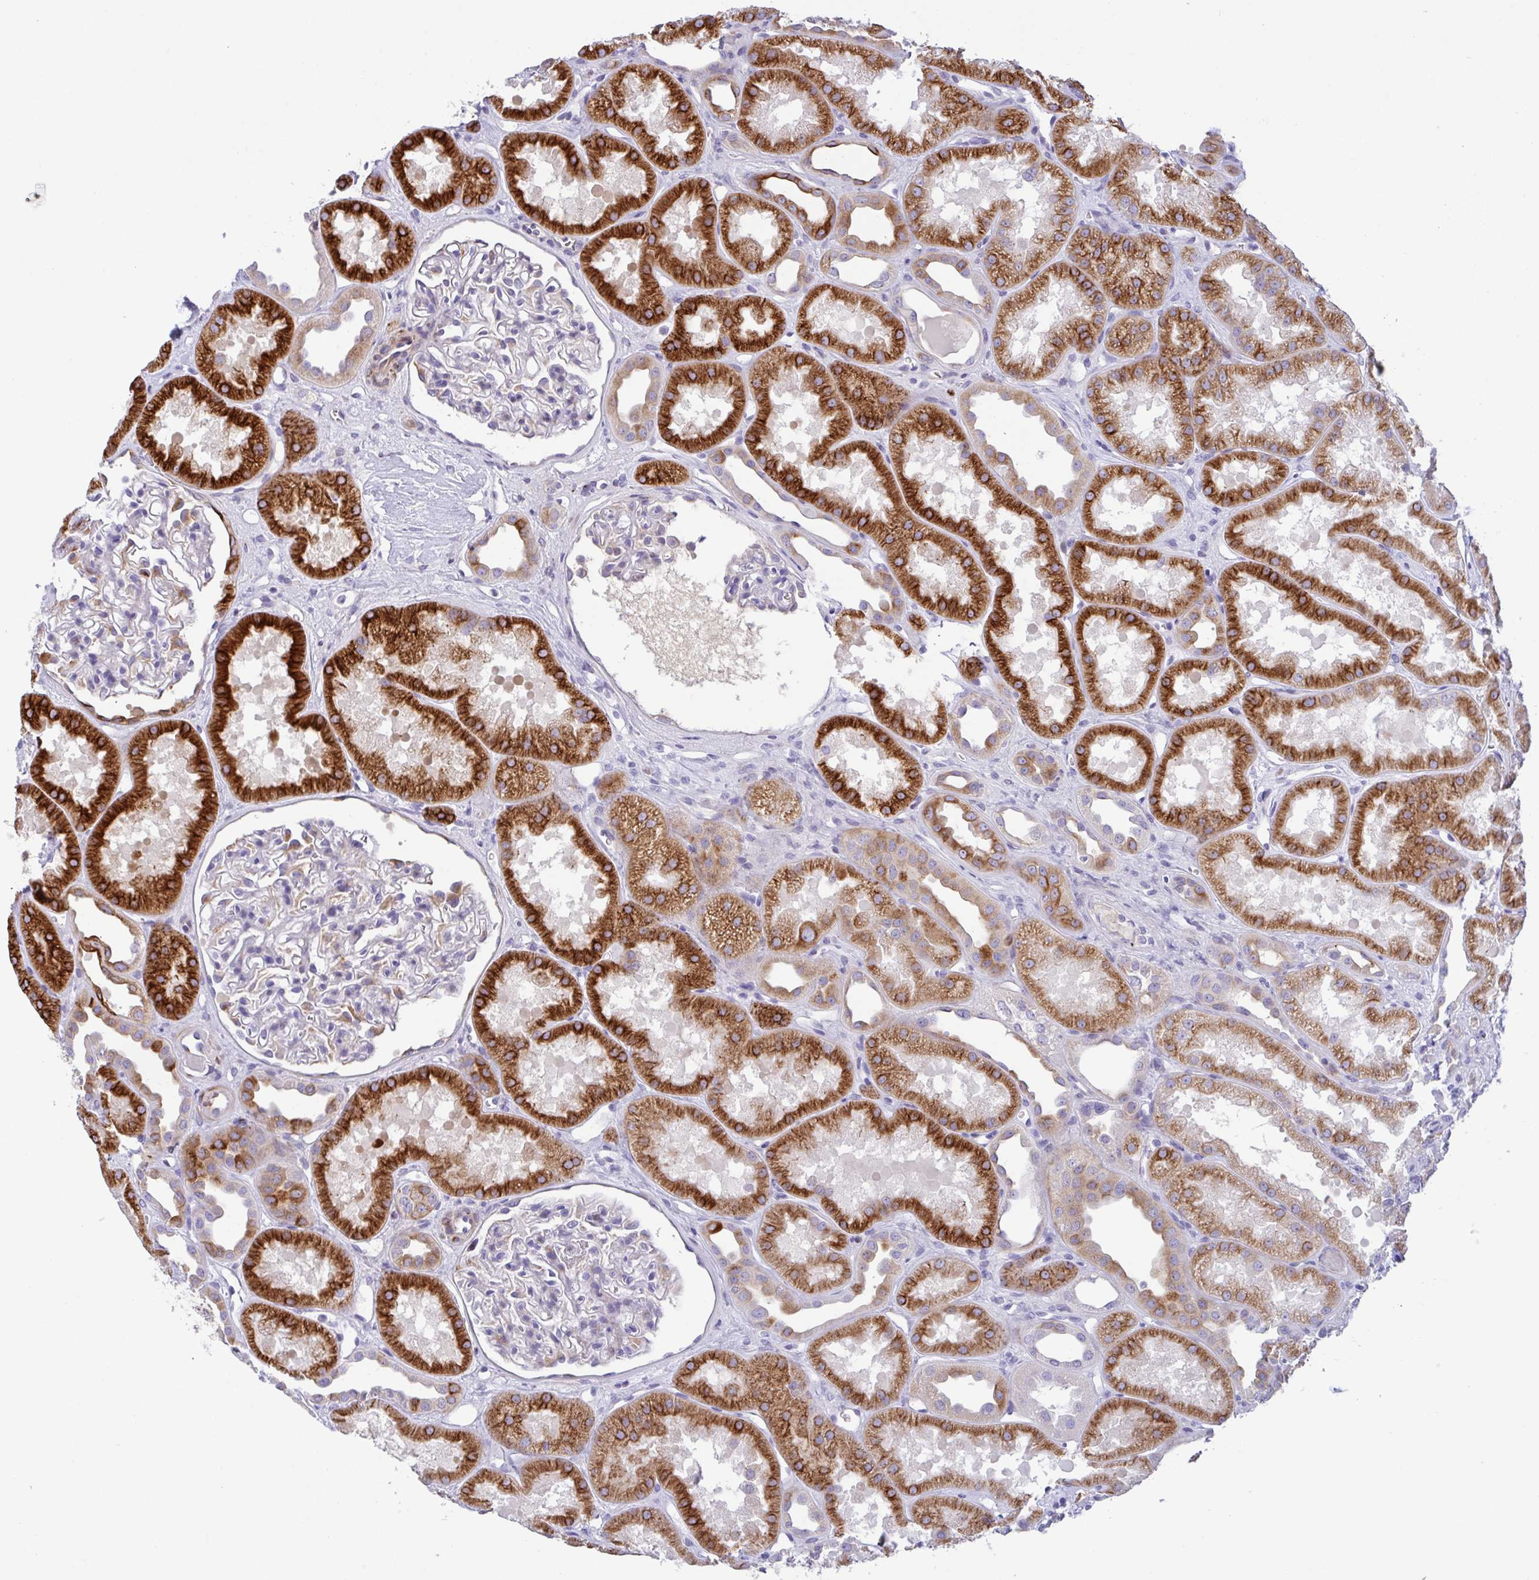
{"staining": {"intensity": "moderate", "quantity": "<25%", "location": "cytoplasmic/membranous"}, "tissue": "kidney", "cell_type": "Cells in glomeruli", "image_type": "normal", "snomed": [{"axis": "morphology", "description": "Normal tissue, NOS"}, {"axis": "topography", "description": "Kidney"}], "caption": "IHC image of normal kidney stained for a protein (brown), which shows low levels of moderate cytoplasmic/membranous positivity in about <25% of cells in glomeruli.", "gene": "FBXL20", "patient": {"sex": "male", "age": 61}}